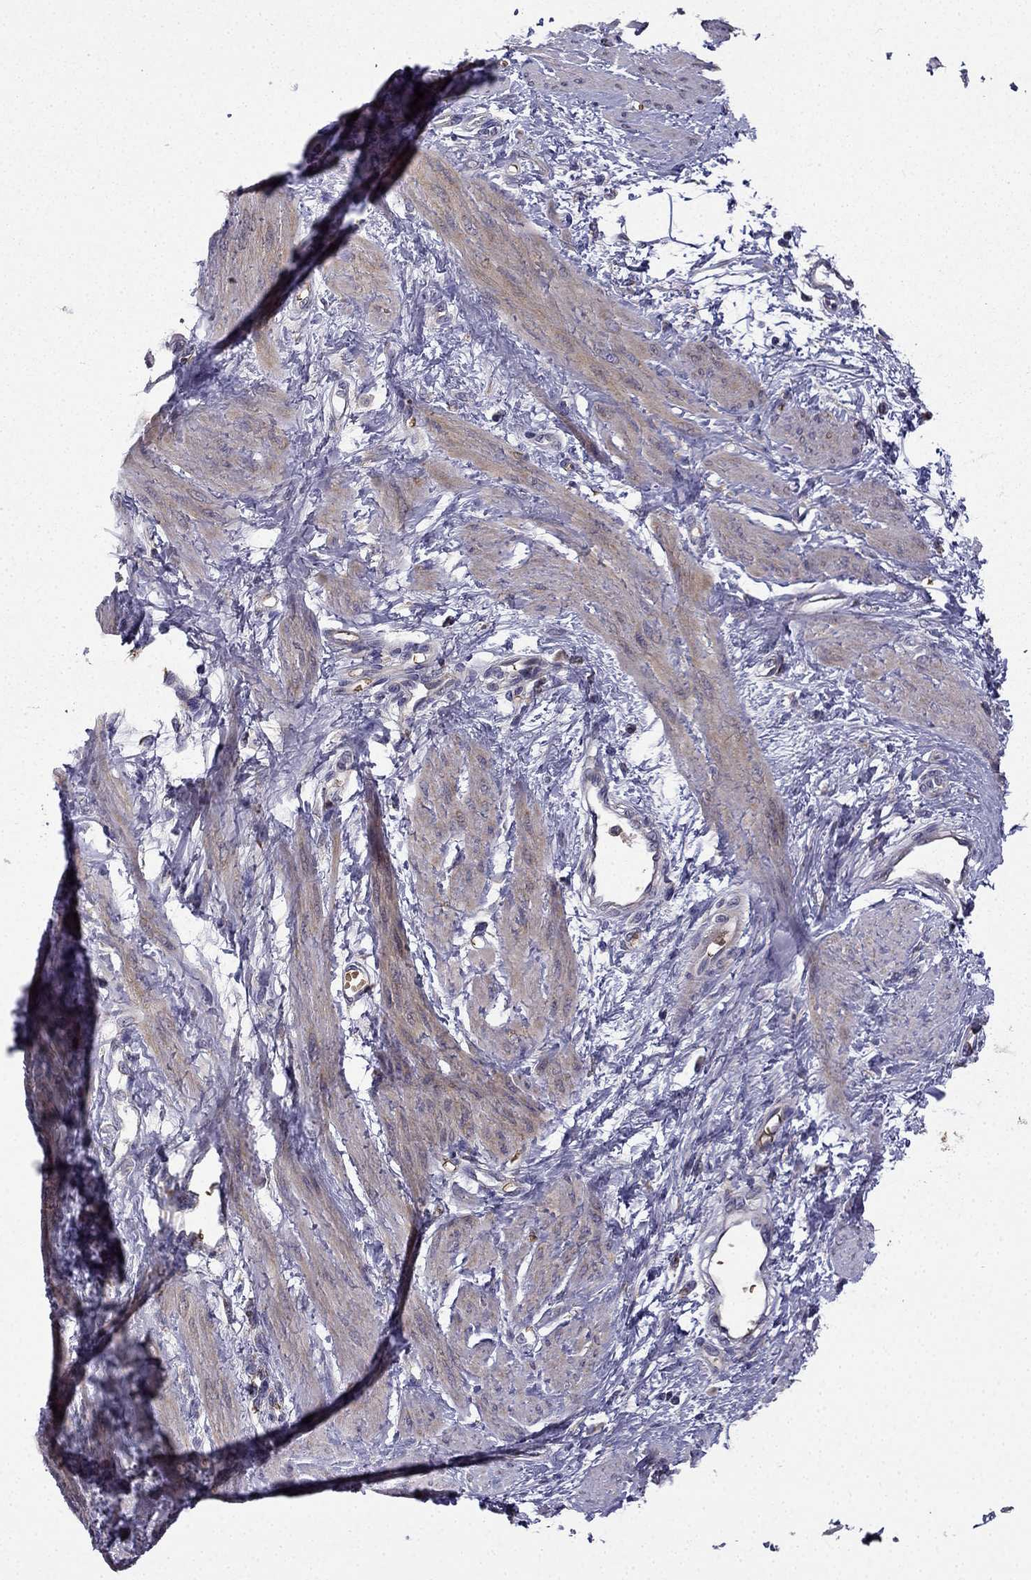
{"staining": {"intensity": "moderate", "quantity": "<25%", "location": "cytoplasmic/membranous"}, "tissue": "smooth muscle", "cell_type": "Smooth muscle cells", "image_type": "normal", "snomed": [{"axis": "morphology", "description": "Normal tissue, NOS"}, {"axis": "topography", "description": "Smooth muscle"}, {"axis": "topography", "description": "Uterus"}], "caption": "Approximately <25% of smooth muscle cells in unremarkable human smooth muscle exhibit moderate cytoplasmic/membranous protein staining as visualized by brown immunohistochemical staining.", "gene": "B4GALT7", "patient": {"sex": "female", "age": 39}}